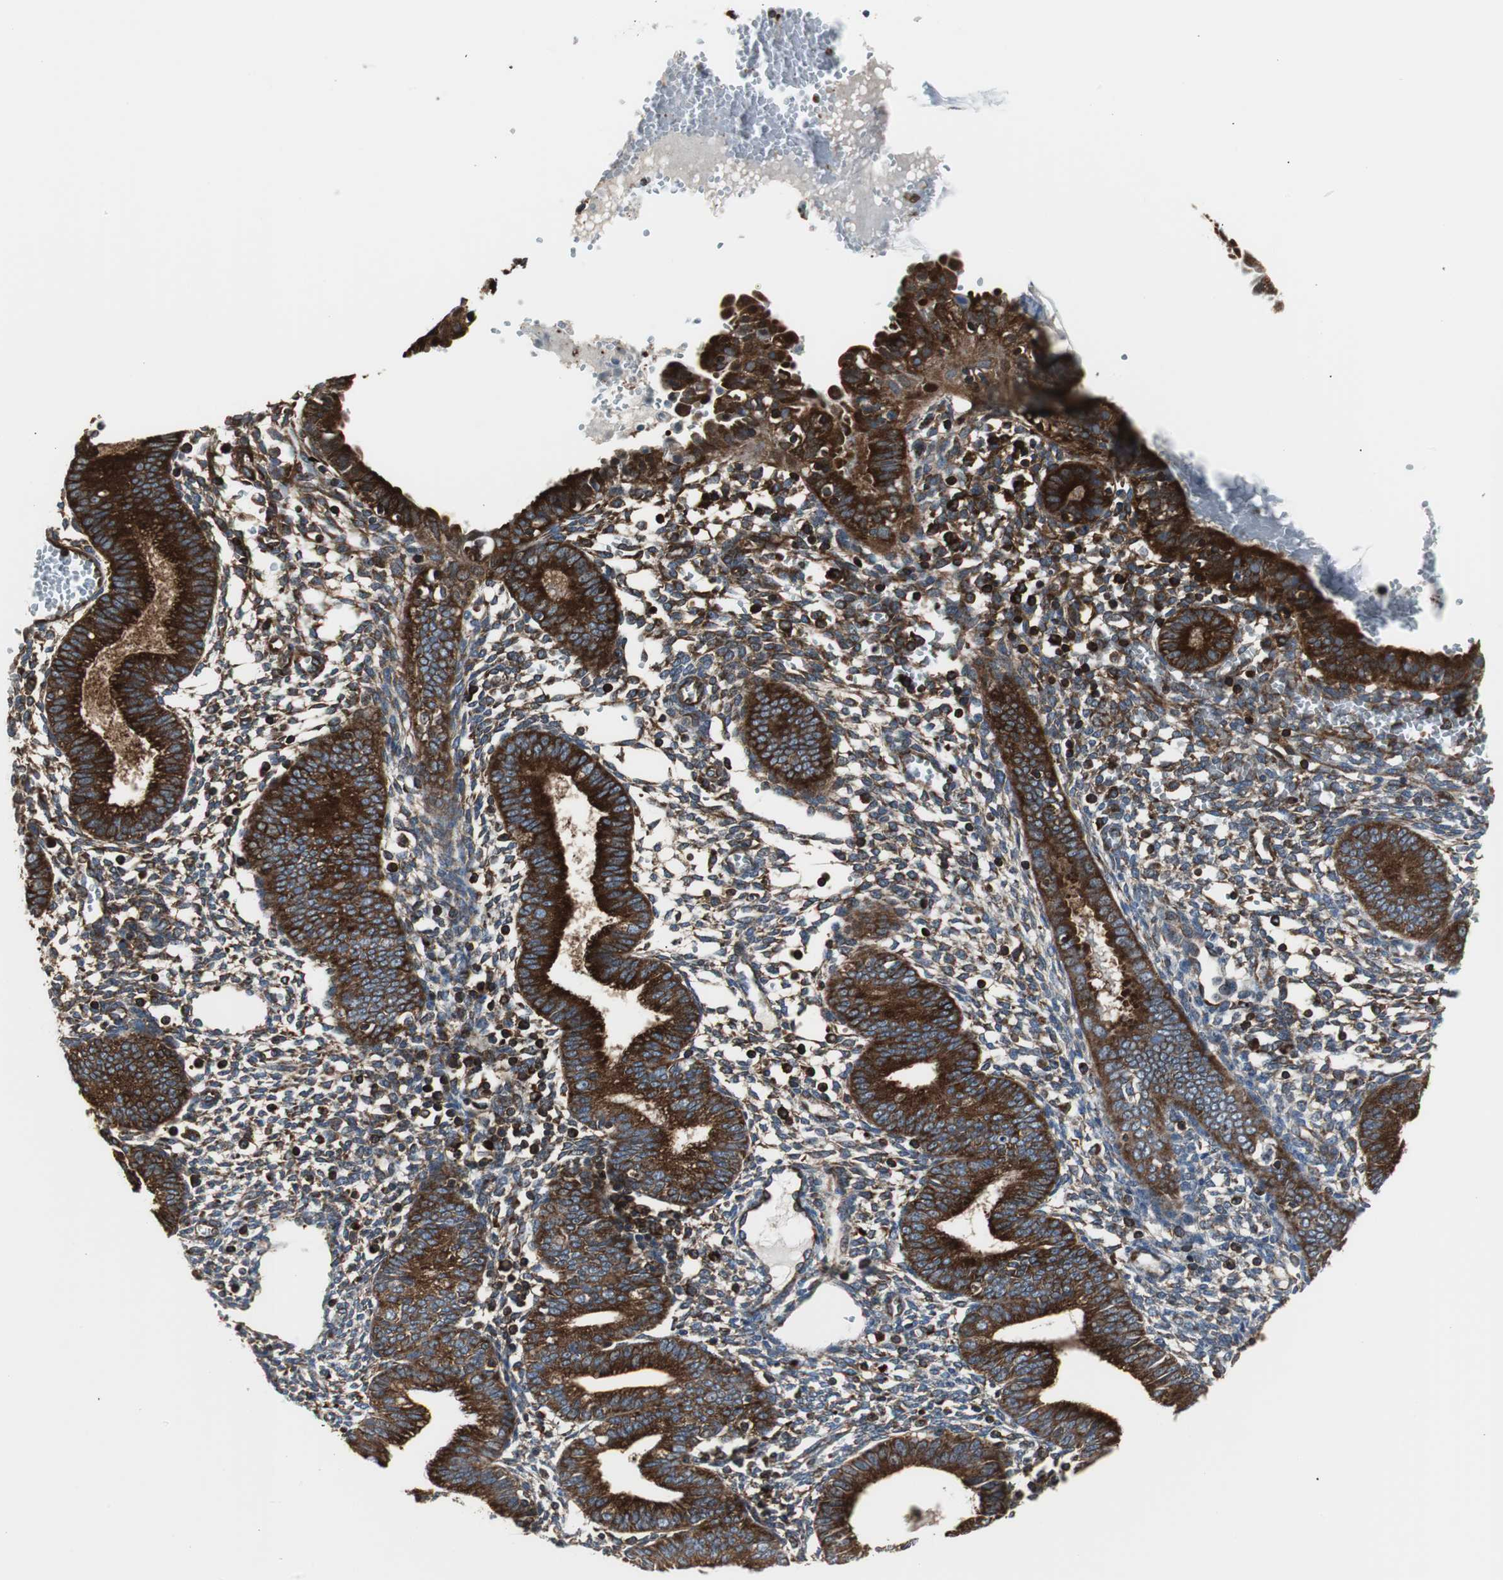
{"staining": {"intensity": "moderate", "quantity": "25%-75%", "location": "cytoplasmic/membranous"}, "tissue": "endometrium", "cell_type": "Cells in endometrial stroma", "image_type": "normal", "snomed": [{"axis": "morphology", "description": "Normal tissue, NOS"}, {"axis": "topography", "description": "Endometrium"}], "caption": "Protein staining of normal endometrium shows moderate cytoplasmic/membranous positivity in about 25%-75% of cells in endometrial stroma. Using DAB (brown) and hematoxylin (blue) stains, captured at high magnification using brightfield microscopy.", "gene": "RELA", "patient": {"sex": "female", "age": 61}}